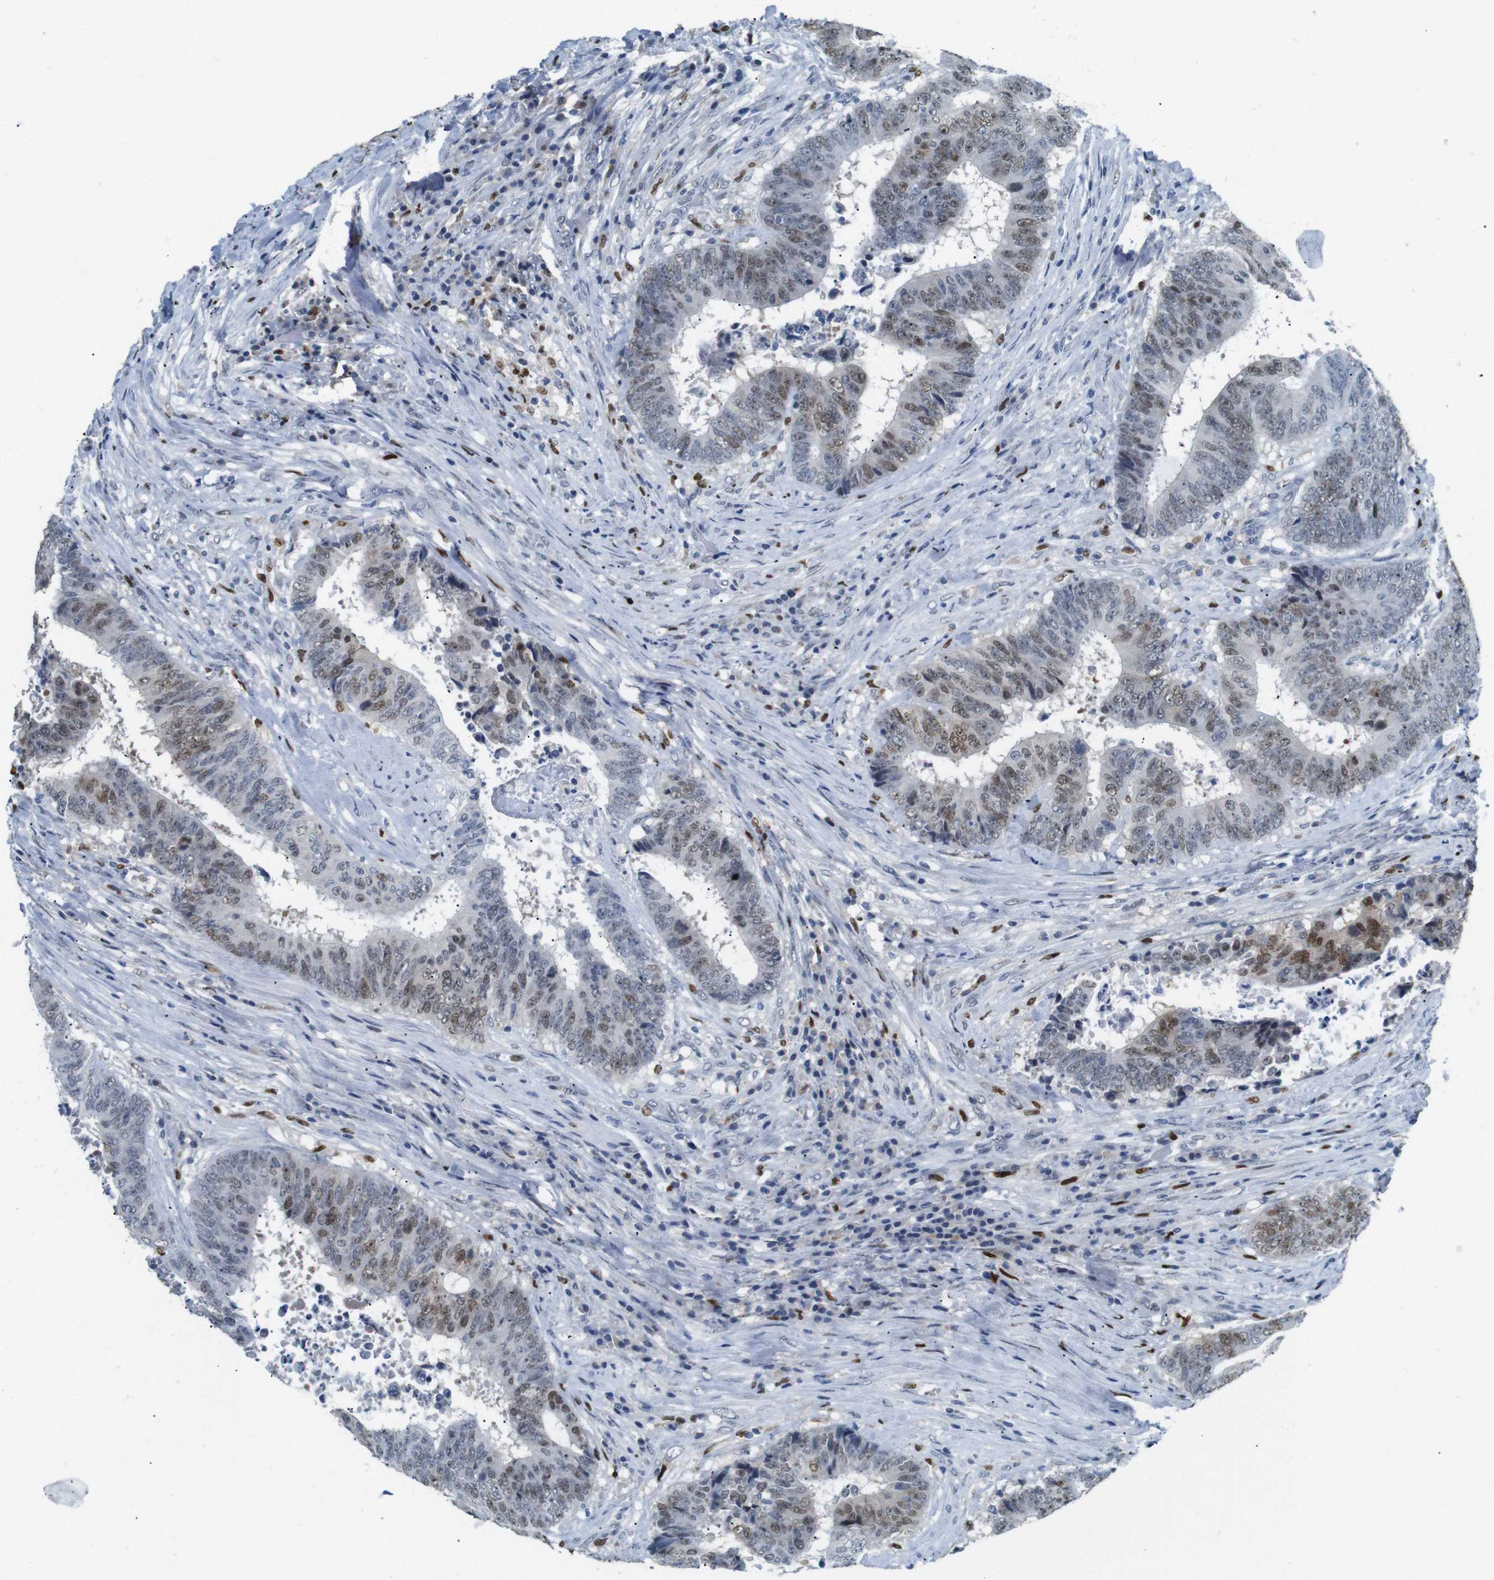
{"staining": {"intensity": "moderate", "quantity": "25%-75%", "location": "nuclear"}, "tissue": "colorectal cancer", "cell_type": "Tumor cells", "image_type": "cancer", "snomed": [{"axis": "morphology", "description": "Adenocarcinoma, NOS"}, {"axis": "topography", "description": "Rectum"}], "caption": "About 25%-75% of tumor cells in adenocarcinoma (colorectal) demonstrate moderate nuclear protein positivity as visualized by brown immunohistochemical staining.", "gene": "IRF8", "patient": {"sex": "male", "age": 72}}